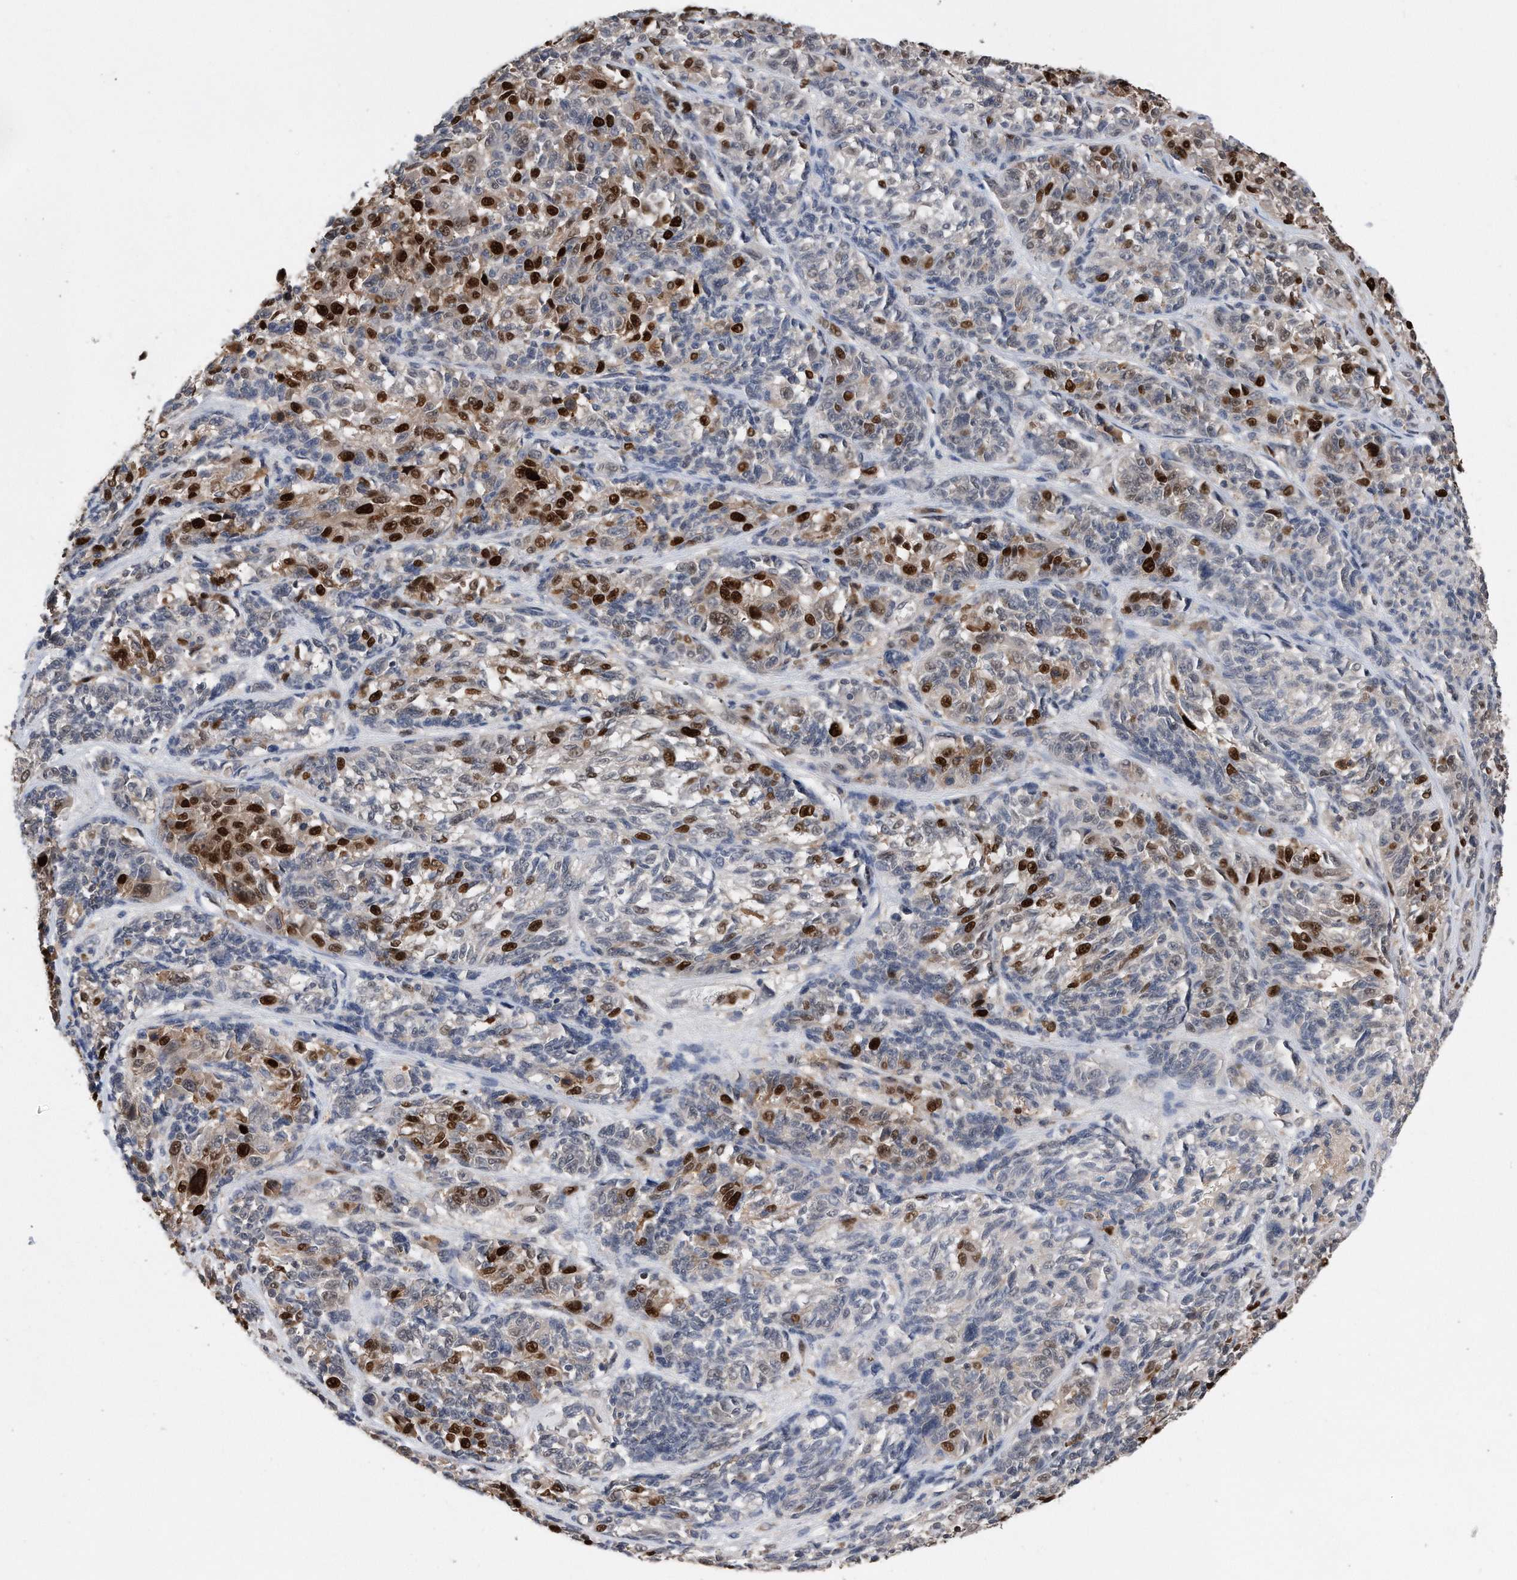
{"staining": {"intensity": "strong", "quantity": "25%-75%", "location": "nuclear"}, "tissue": "melanoma", "cell_type": "Tumor cells", "image_type": "cancer", "snomed": [{"axis": "morphology", "description": "Malignant melanoma, NOS"}, {"axis": "topography", "description": "Skin"}], "caption": "About 25%-75% of tumor cells in melanoma reveal strong nuclear protein positivity as visualized by brown immunohistochemical staining.", "gene": "PCNA", "patient": {"sex": "male", "age": 53}}